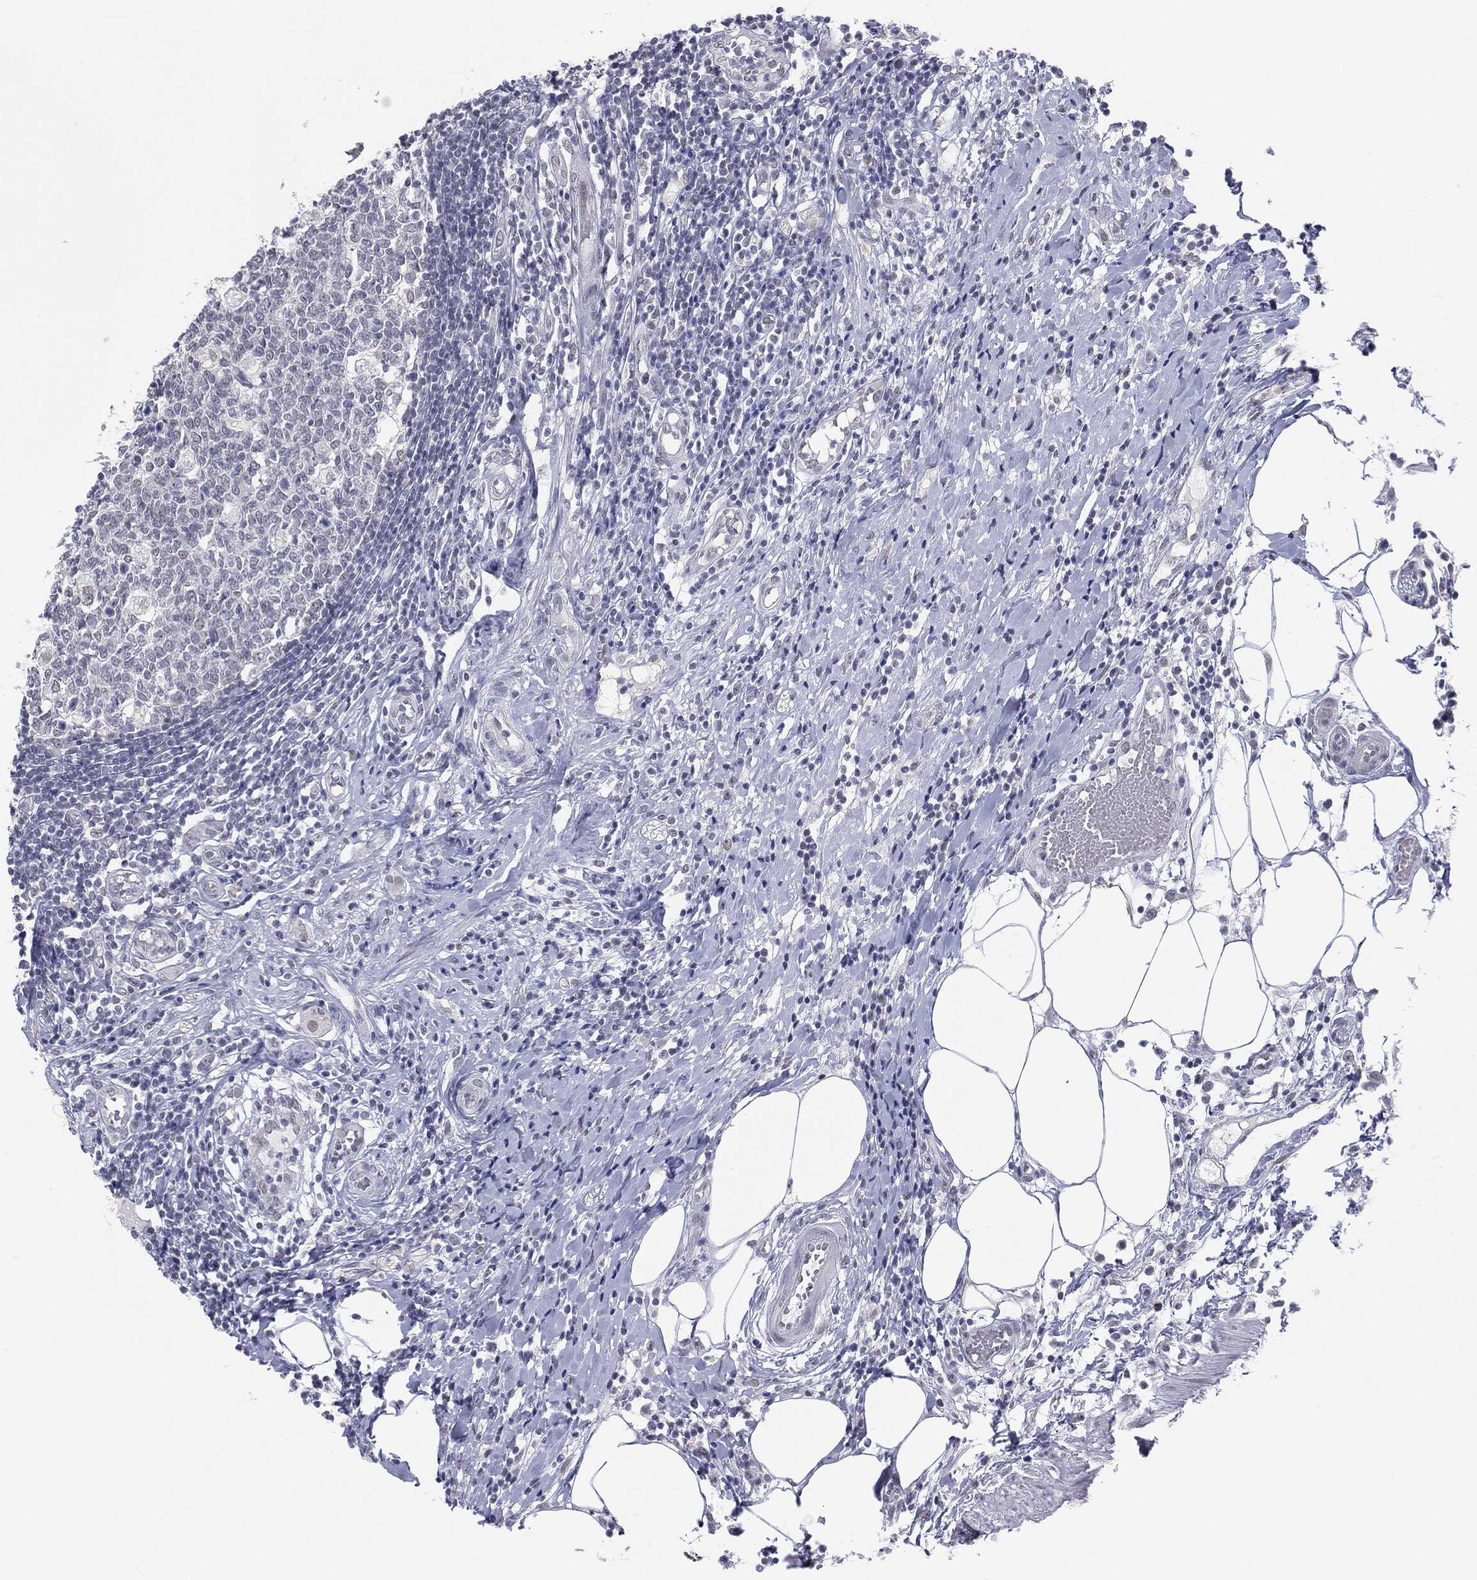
{"staining": {"intensity": "negative", "quantity": "none", "location": "none"}, "tissue": "appendix", "cell_type": "Glandular cells", "image_type": "normal", "snomed": [{"axis": "morphology", "description": "Normal tissue, NOS"}, {"axis": "morphology", "description": "Inflammation, NOS"}, {"axis": "topography", "description": "Appendix"}], "caption": "Immunohistochemistry image of normal appendix: appendix stained with DAB demonstrates no significant protein staining in glandular cells.", "gene": "SLC5A5", "patient": {"sex": "male", "age": 16}}